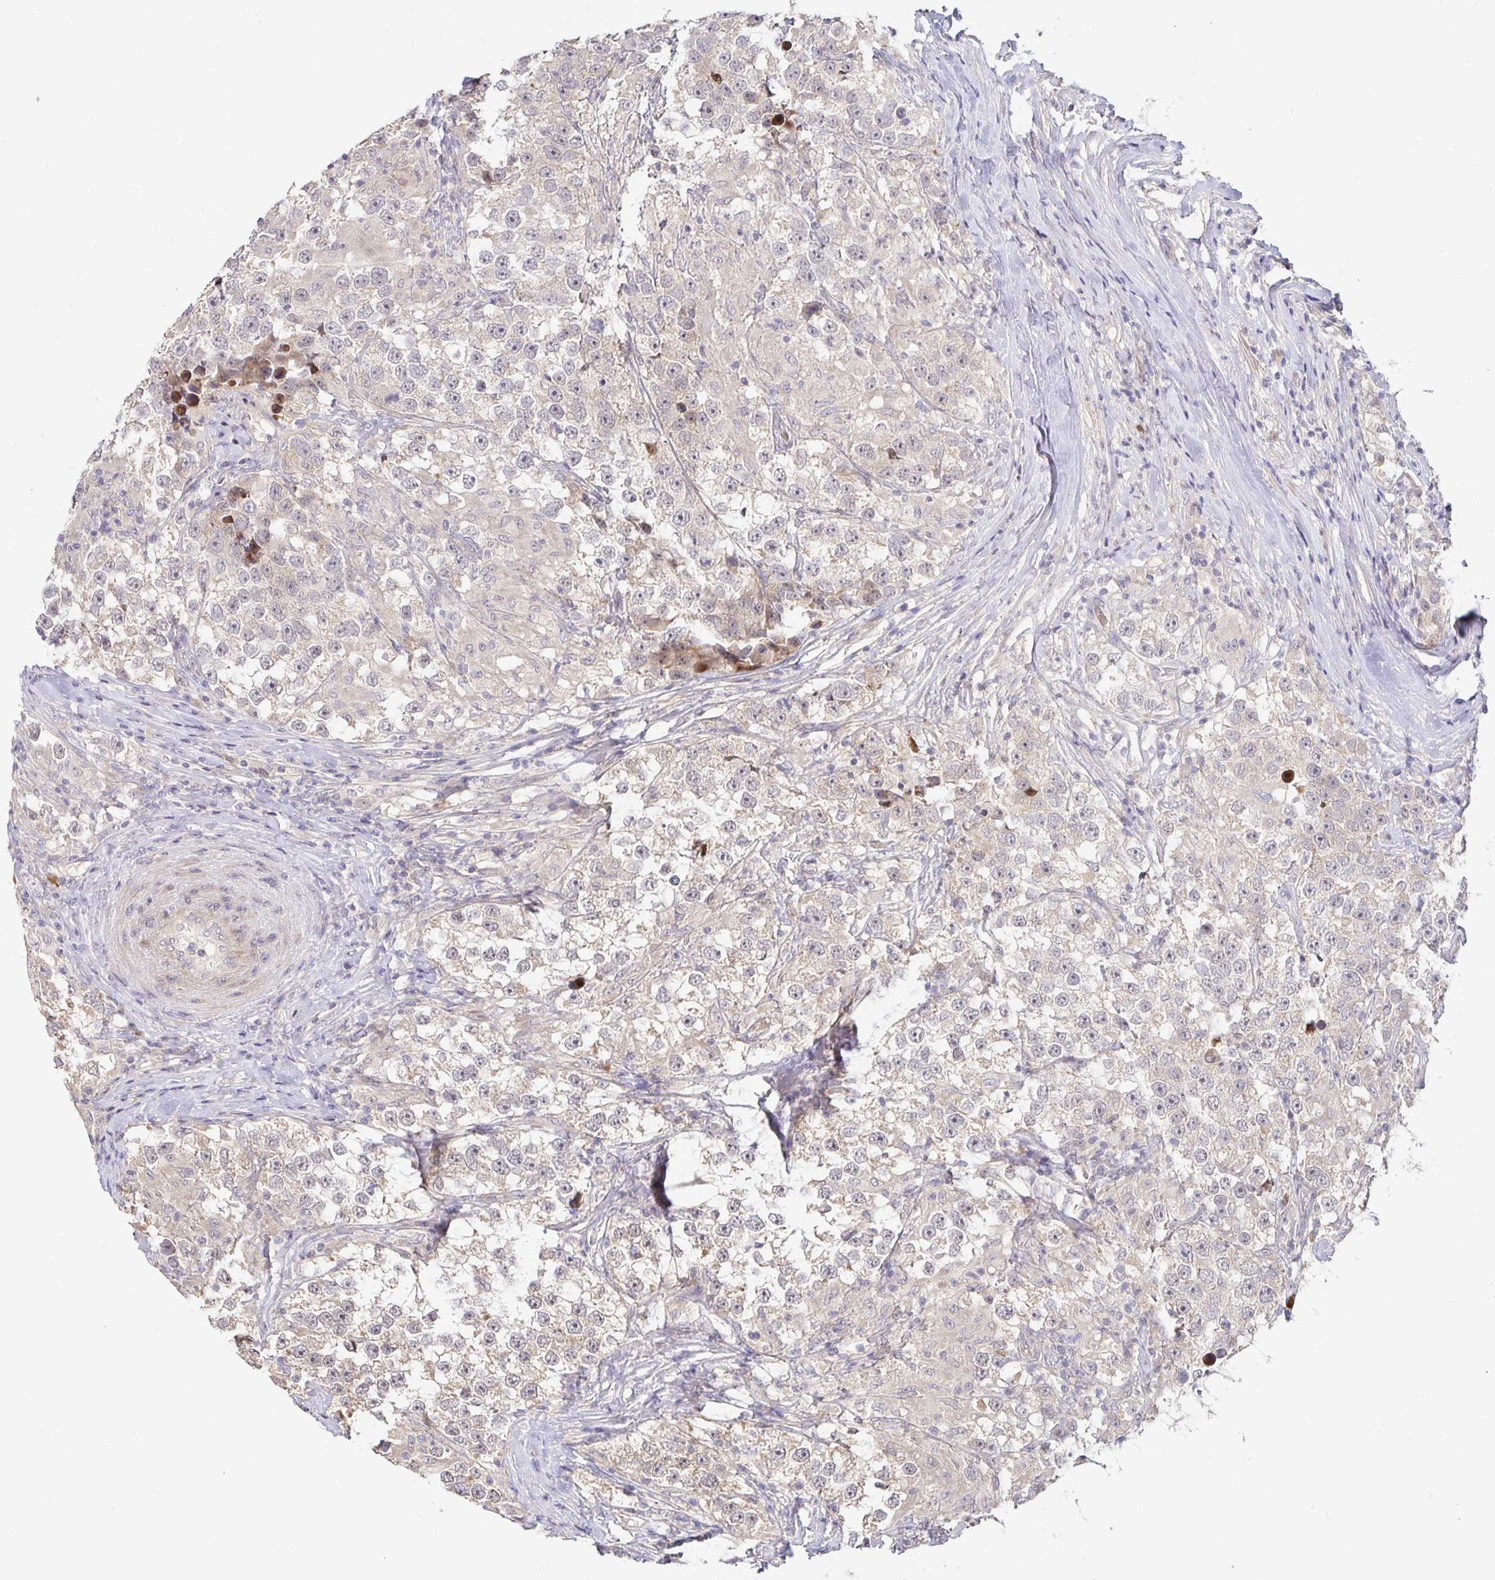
{"staining": {"intensity": "weak", "quantity": "<25%", "location": "cytoplasmic/membranous"}, "tissue": "testis cancer", "cell_type": "Tumor cells", "image_type": "cancer", "snomed": [{"axis": "morphology", "description": "Seminoma, NOS"}, {"axis": "topography", "description": "Testis"}], "caption": "IHC histopathology image of testis cancer stained for a protein (brown), which displays no expression in tumor cells.", "gene": "ZDHHC11", "patient": {"sex": "male", "age": 46}}